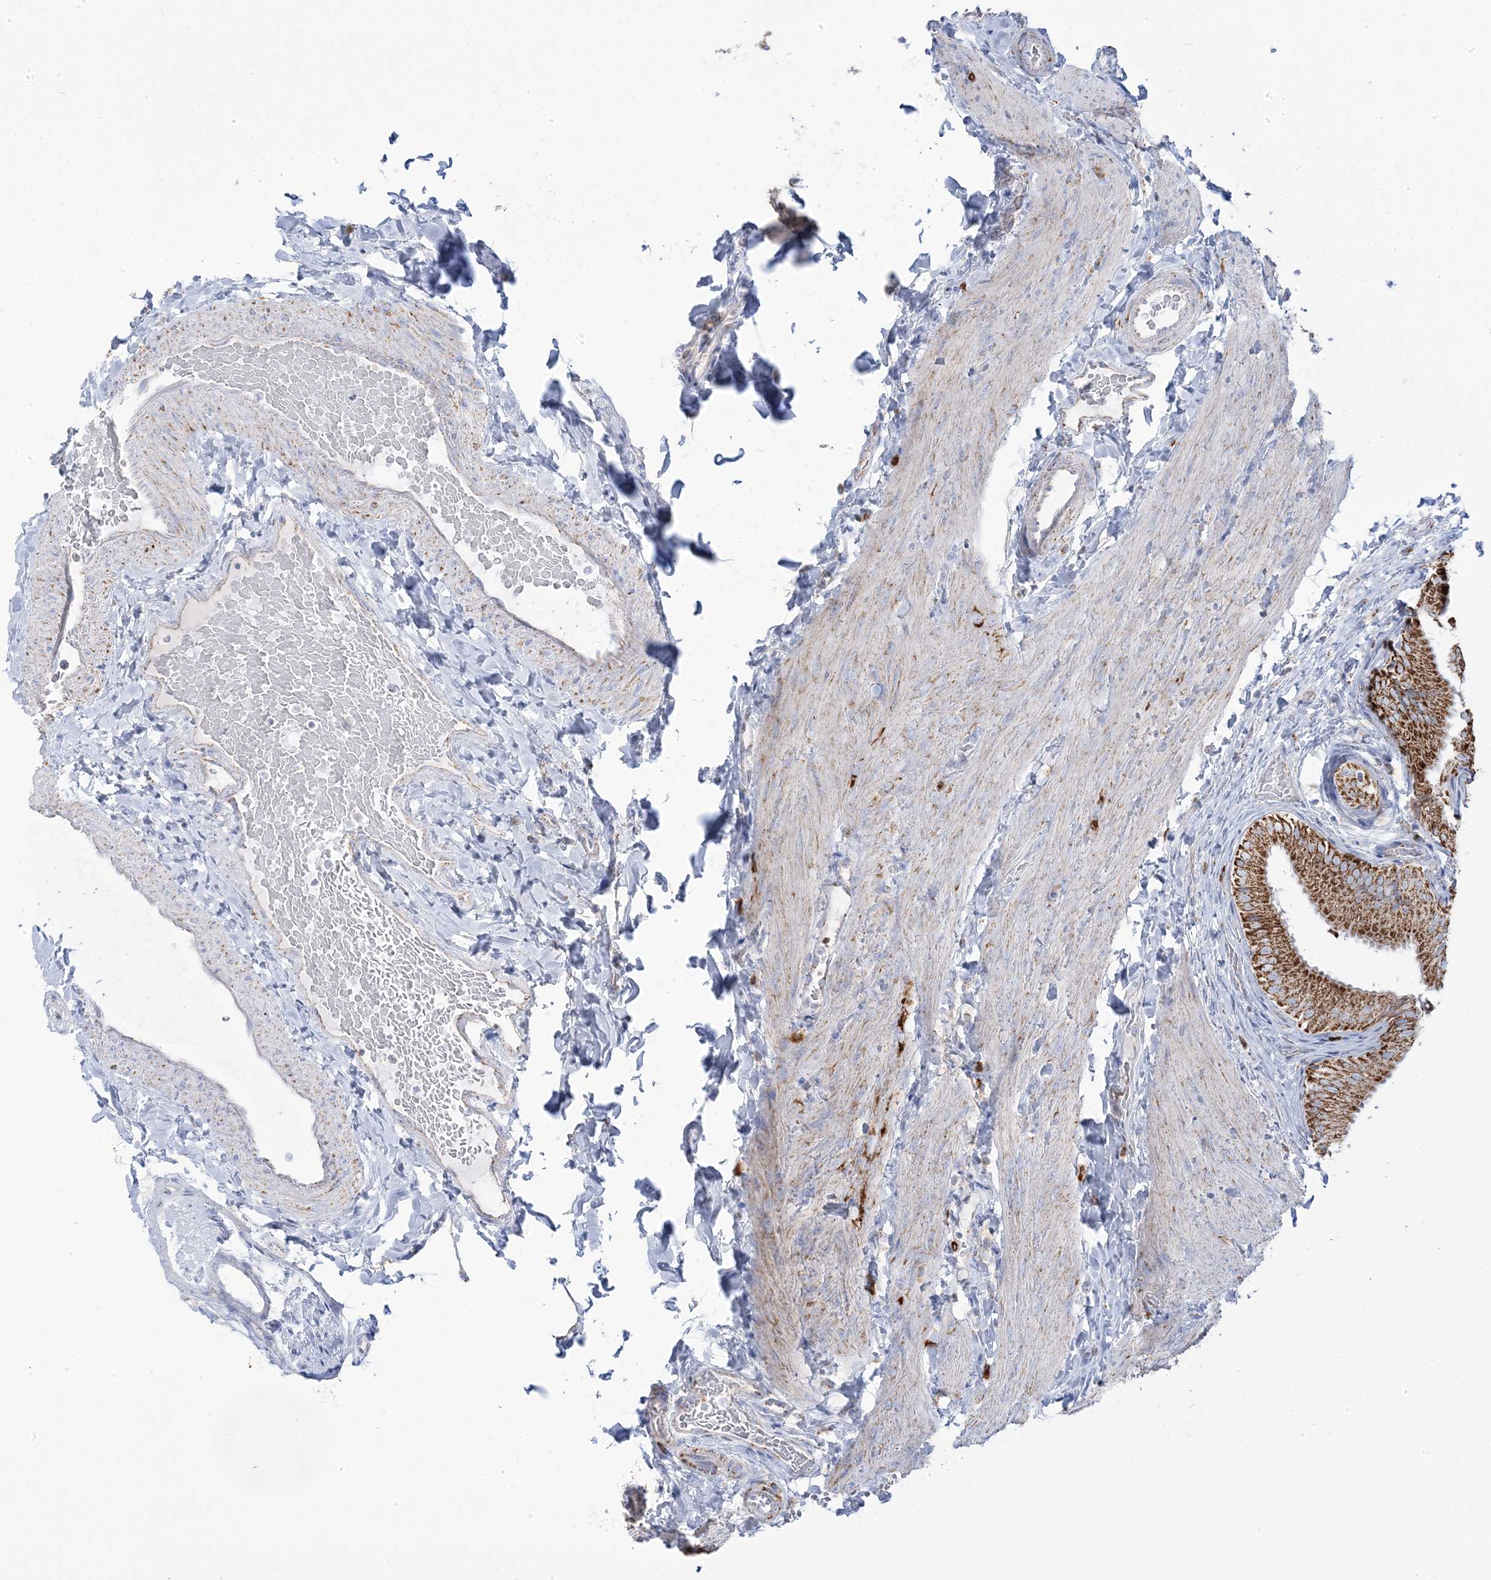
{"staining": {"intensity": "strong", "quantity": ">75%", "location": "cytoplasmic/membranous"}, "tissue": "gallbladder", "cell_type": "Glandular cells", "image_type": "normal", "snomed": [{"axis": "morphology", "description": "Normal tissue, NOS"}, {"axis": "topography", "description": "Gallbladder"}], "caption": "Benign gallbladder was stained to show a protein in brown. There is high levels of strong cytoplasmic/membranous positivity in approximately >75% of glandular cells. The staining was performed using DAB, with brown indicating positive protein expression. Nuclei are stained blue with hematoxylin.", "gene": "PCCB", "patient": {"sex": "female", "age": 30}}